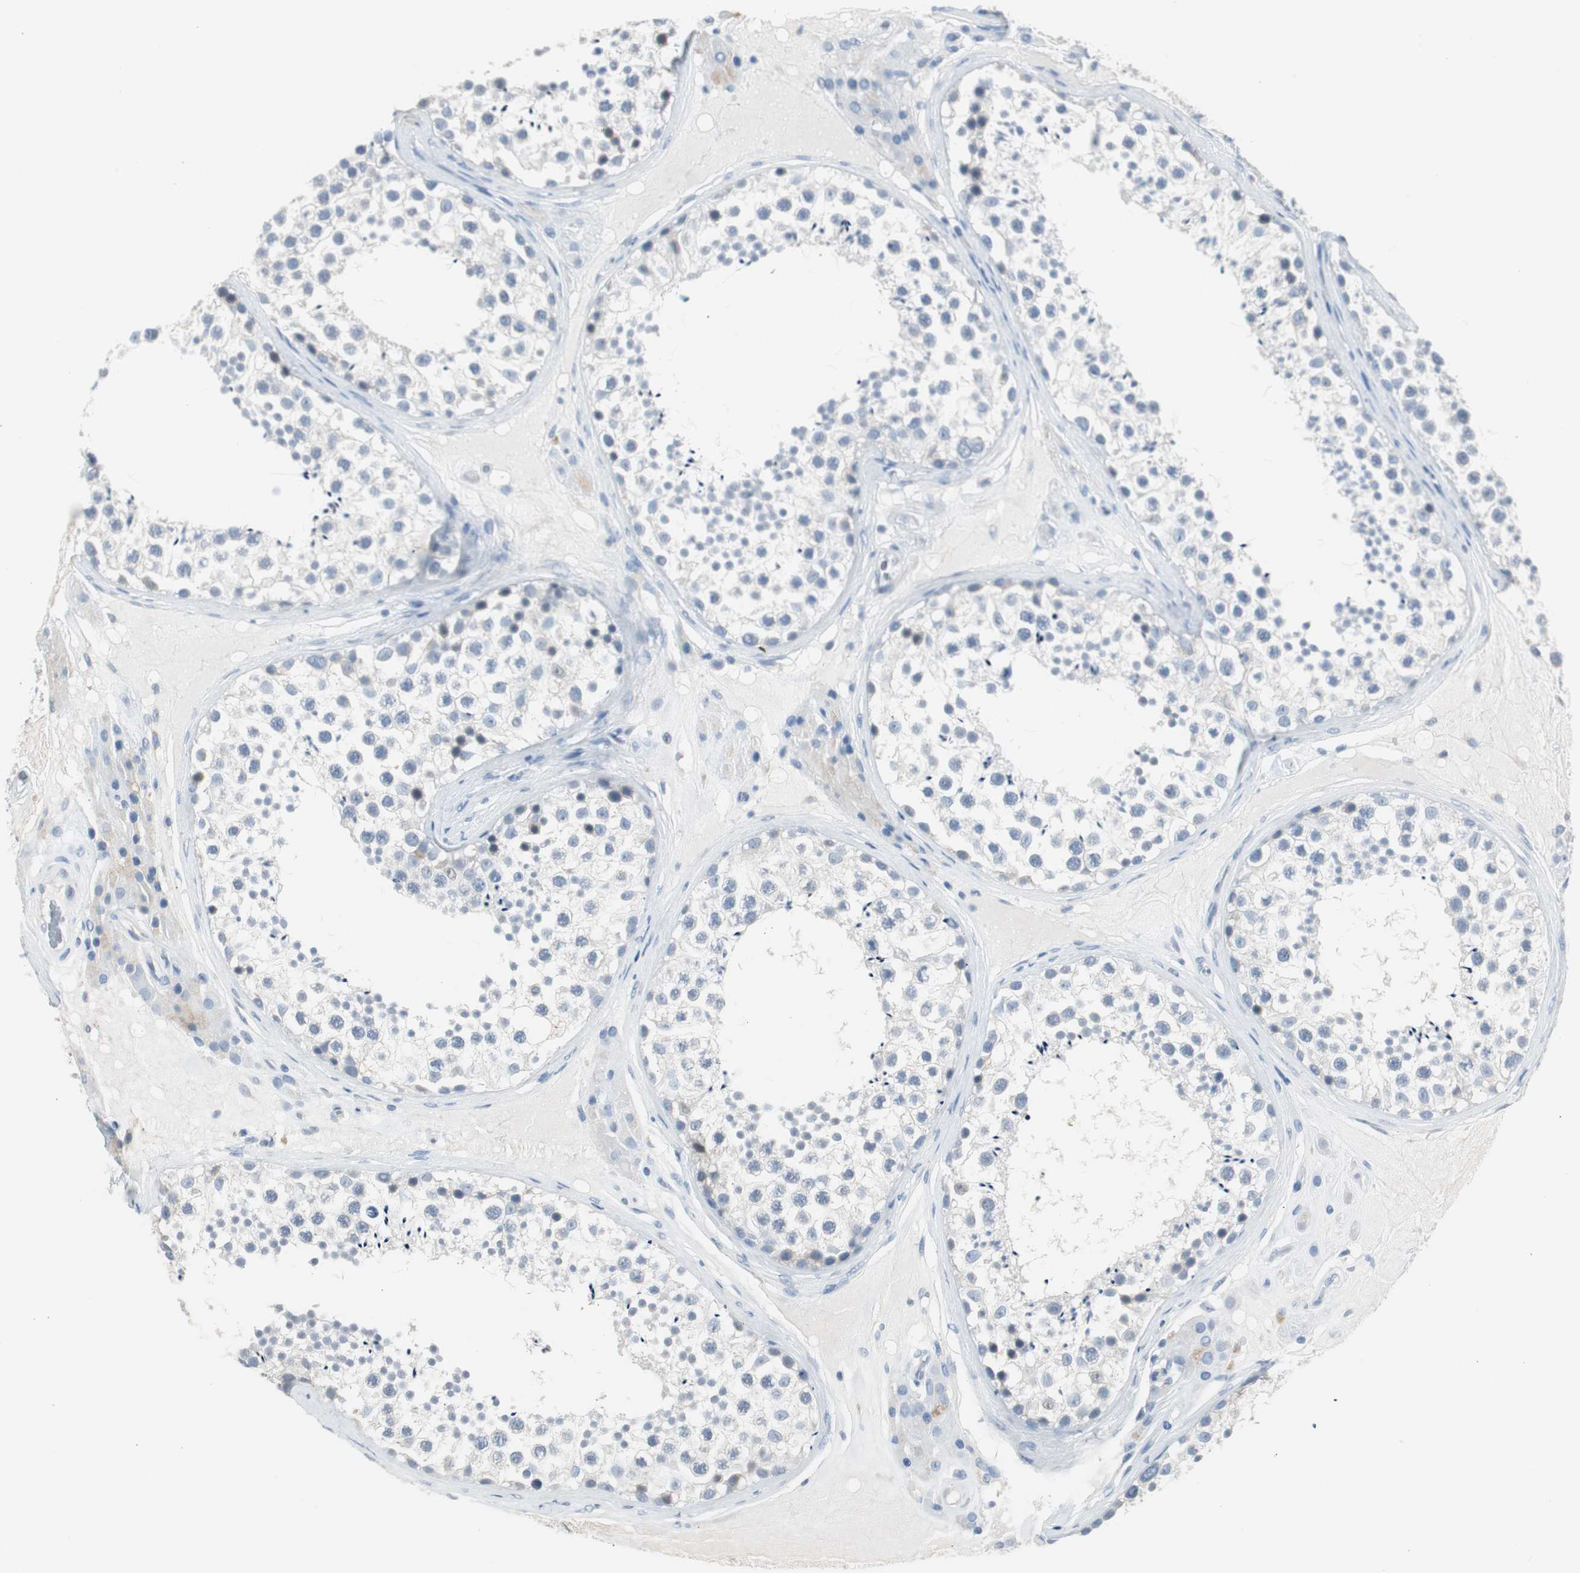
{"staining": {"intensity": "negative", "quantity": "none", "location": "none"}, "tissue": "testis", "cell_type": "Cells in seminiferous ducts", "image_type": "normal", "snomed": [{"axis": "morphology", "description": "Normal tissue, NOS"}, {"axis": "topography", "description": "Testis"}], "caption": "Immunohistochemistry of unremarkable testis reveals no positivity in cells in seminiferous ducts.", "gene": "S100A7A", "patient": {"sex": "male", "age": 46}}